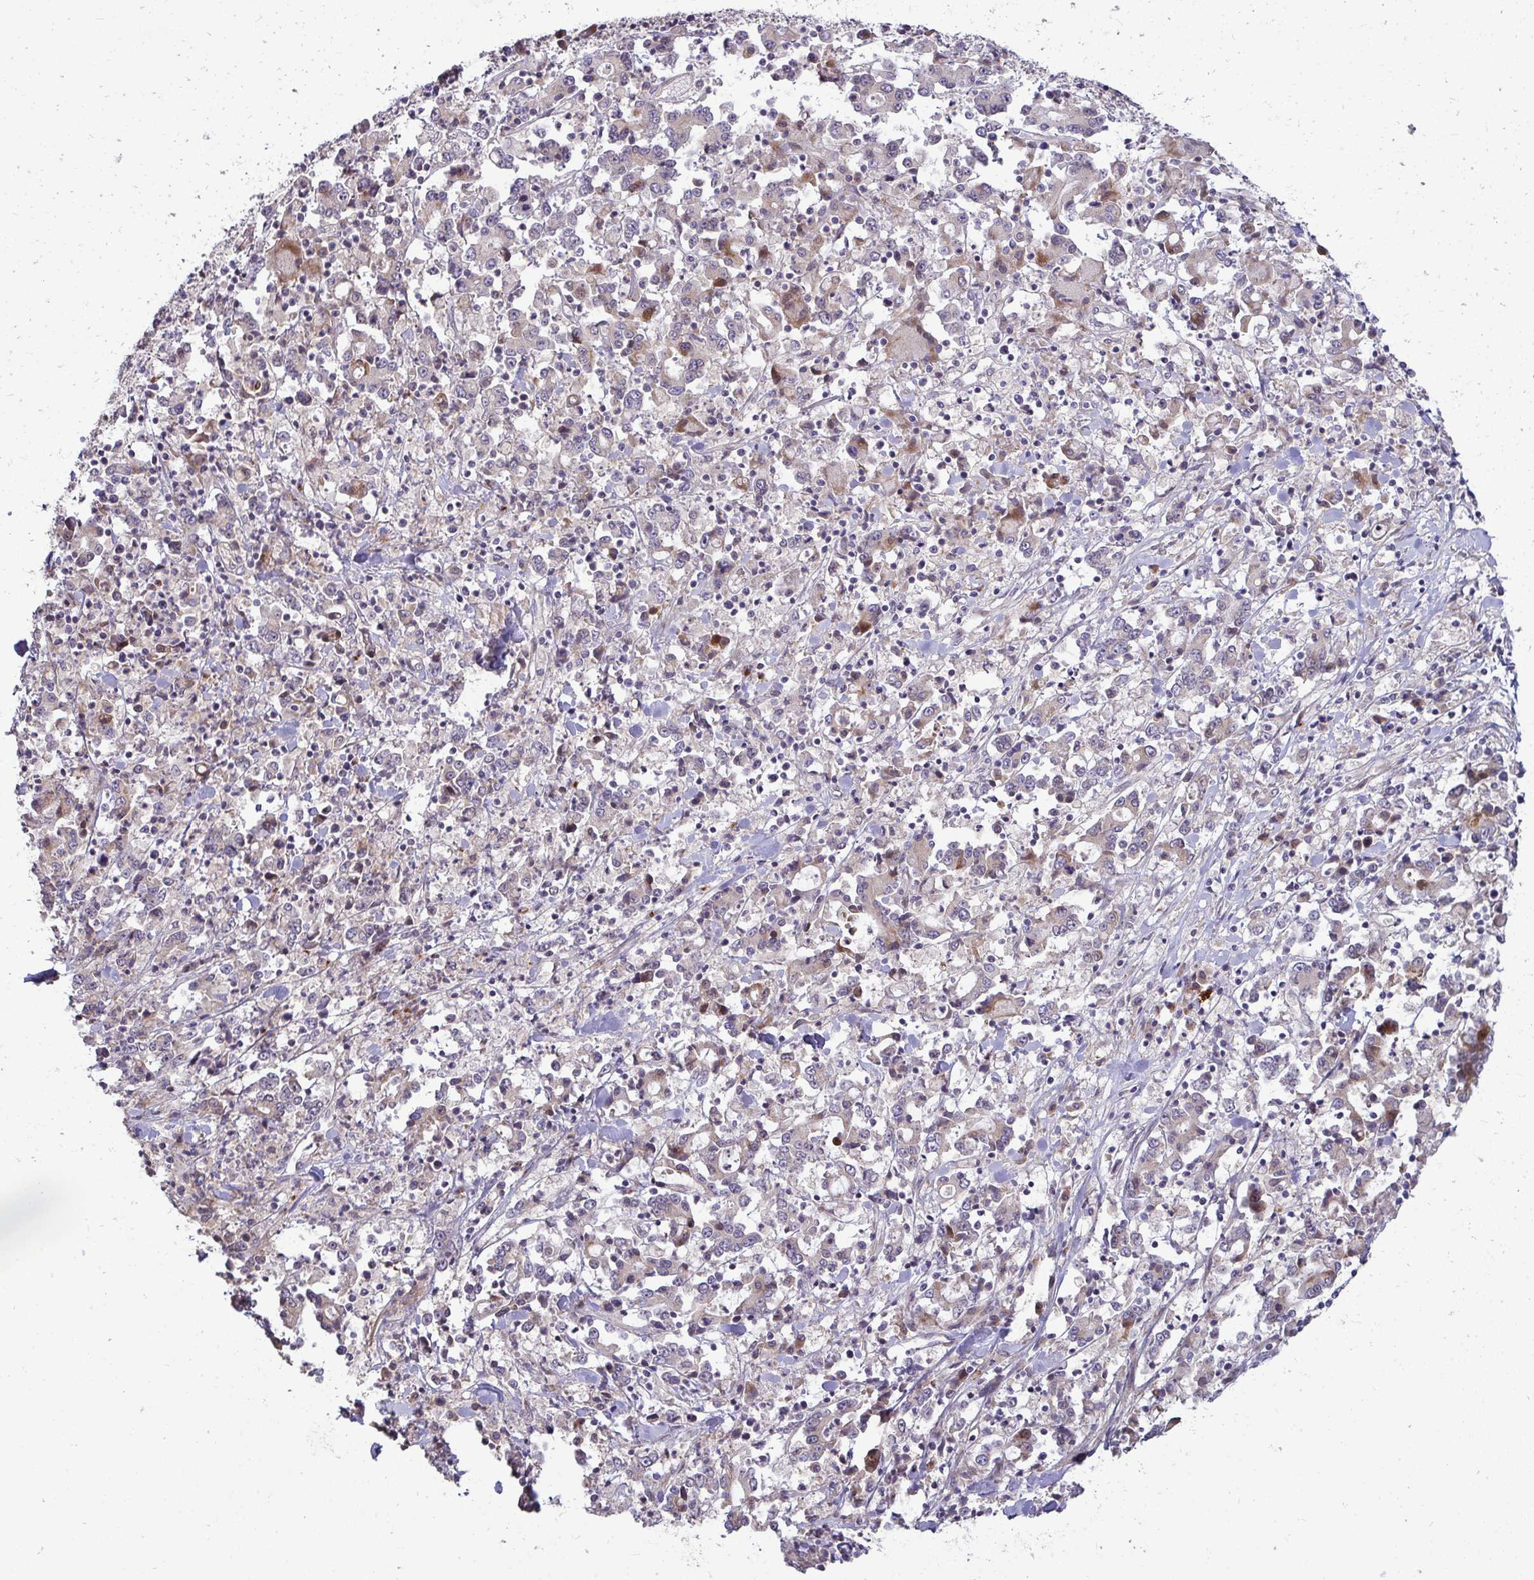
{"staining": {"intensity": "weak", "quantity": "25%-75%", "location": "cytoplasmic/membranous"}, "tissue": "stomach cancer", "cell_type": "Tumor cells", "image_type": "cancer", "snomed": [{"axis": "morphology", "description": "Adenocarcinoma, NOS"}, {"axis": "topography", "description": "Stomach, upper"}], "caption": "Immunohistochemistry staining of adenocarcinoma (stomach), which shows low levels of weak cytoplasmic/membranous expression in approximately 25%-75% of tumor cells indicating weak cytoplasmic/membranous protein positivity. The staining was performed using DAB (3,3'-diaminobenzidine) (brown) for protein detection and nuclei were counterstained in hematoxylin (blue).", "gene": "SH2D1B", "patient": {"sex": "male", "age": 68}}